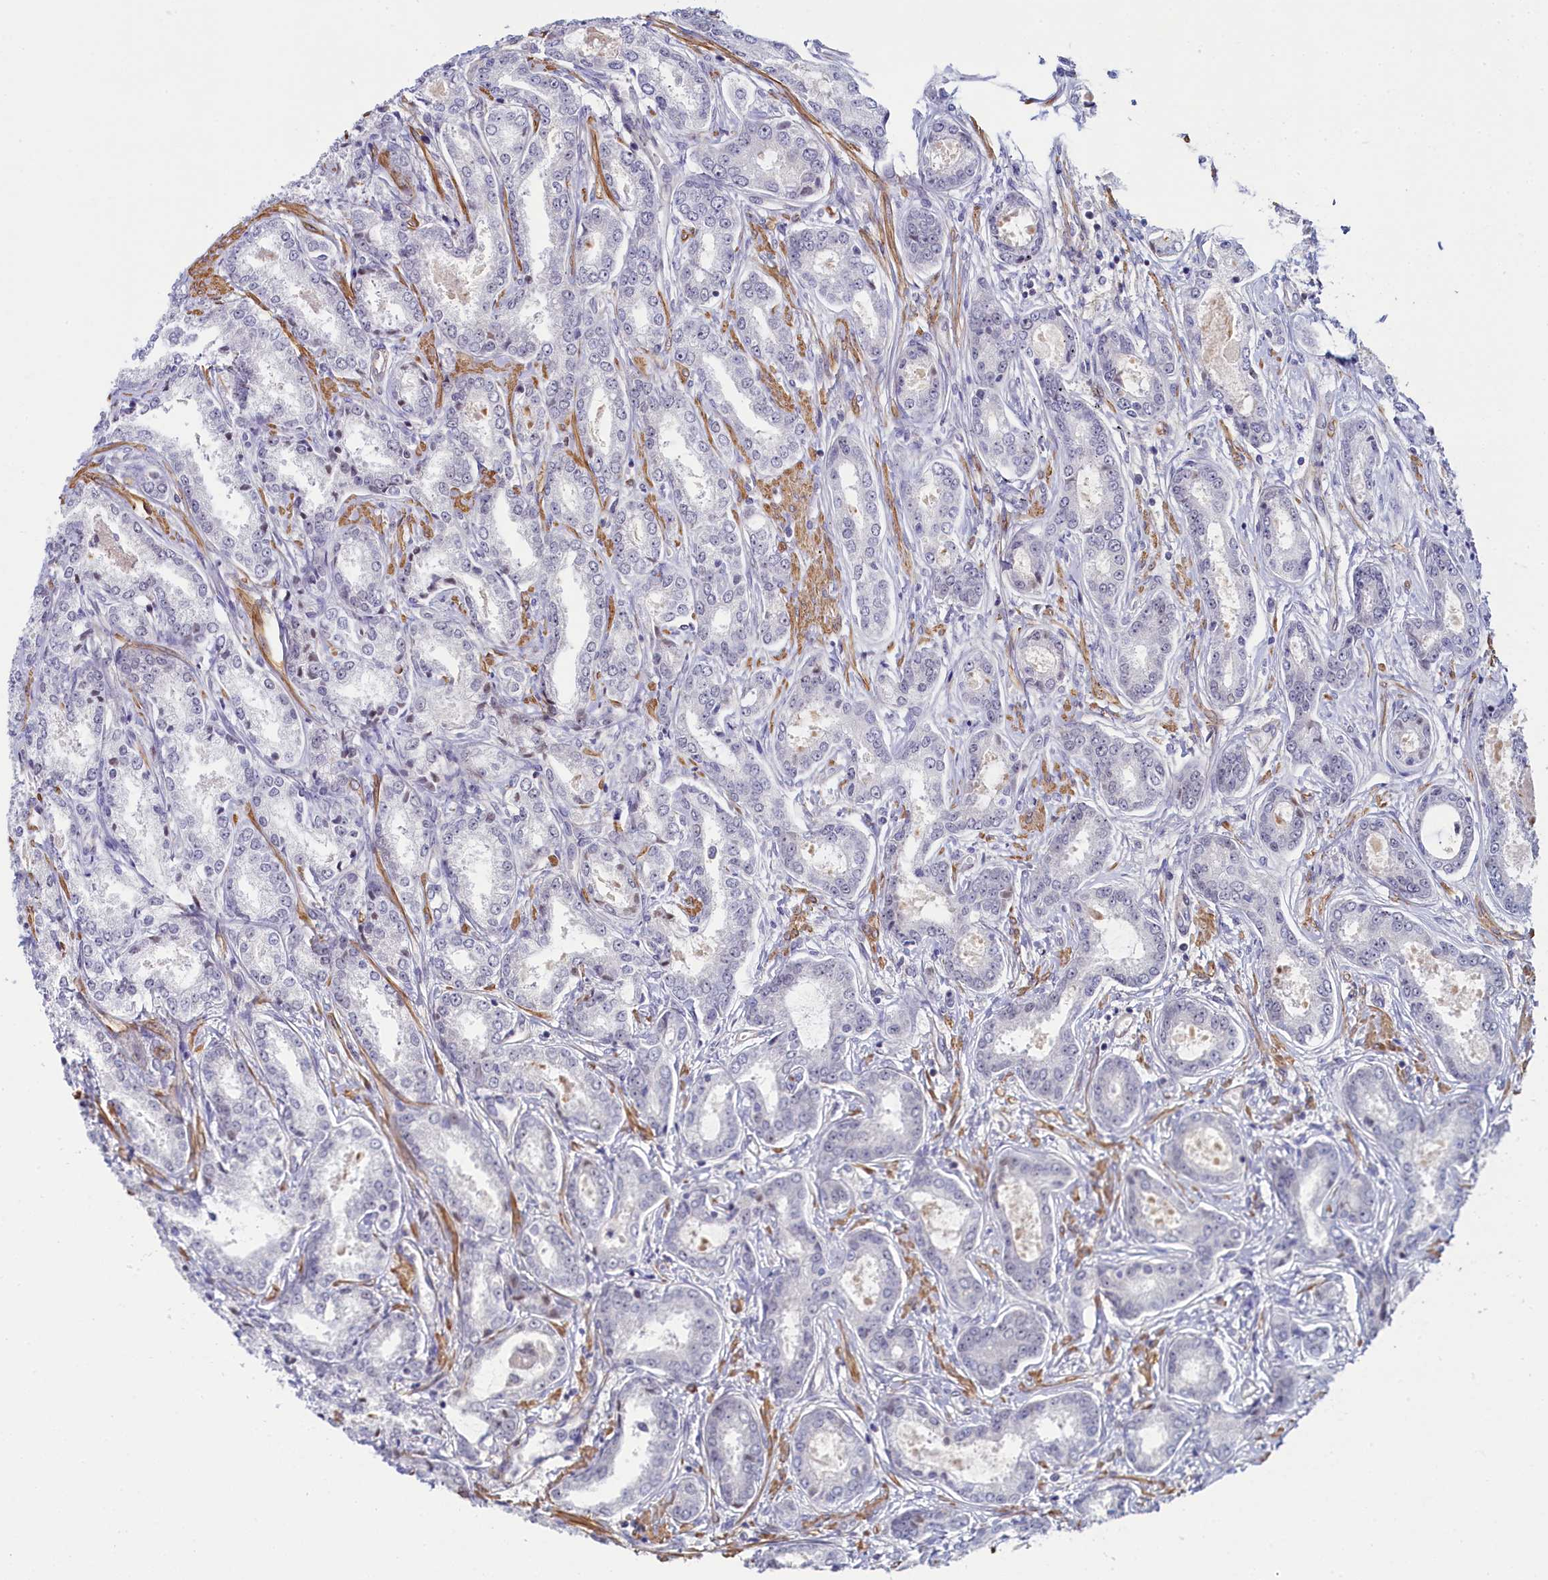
{"staining": {"intensity": "negative", "quantity": "none", "location": "none"}, "tissue": "prostate cancer", "cell_type": "Tumor cells", "image_type": "cancer", "snomed": [{"axis": "morphology", "description": "Adenocarcinoma, Low grade"}, {"axis": "topography", "description": "Prostate"}], "caption": "DAB (3,3'-diaminobenzidine) immunohistochemical staining of prostate cancer (low-grade adenocarcinoma) shows no significant positivity in tumor cells. (DAB IHC with hematoxylin counter stain).", "gene": "INTS14", "patient": {"sex": "male", "age": 68}}